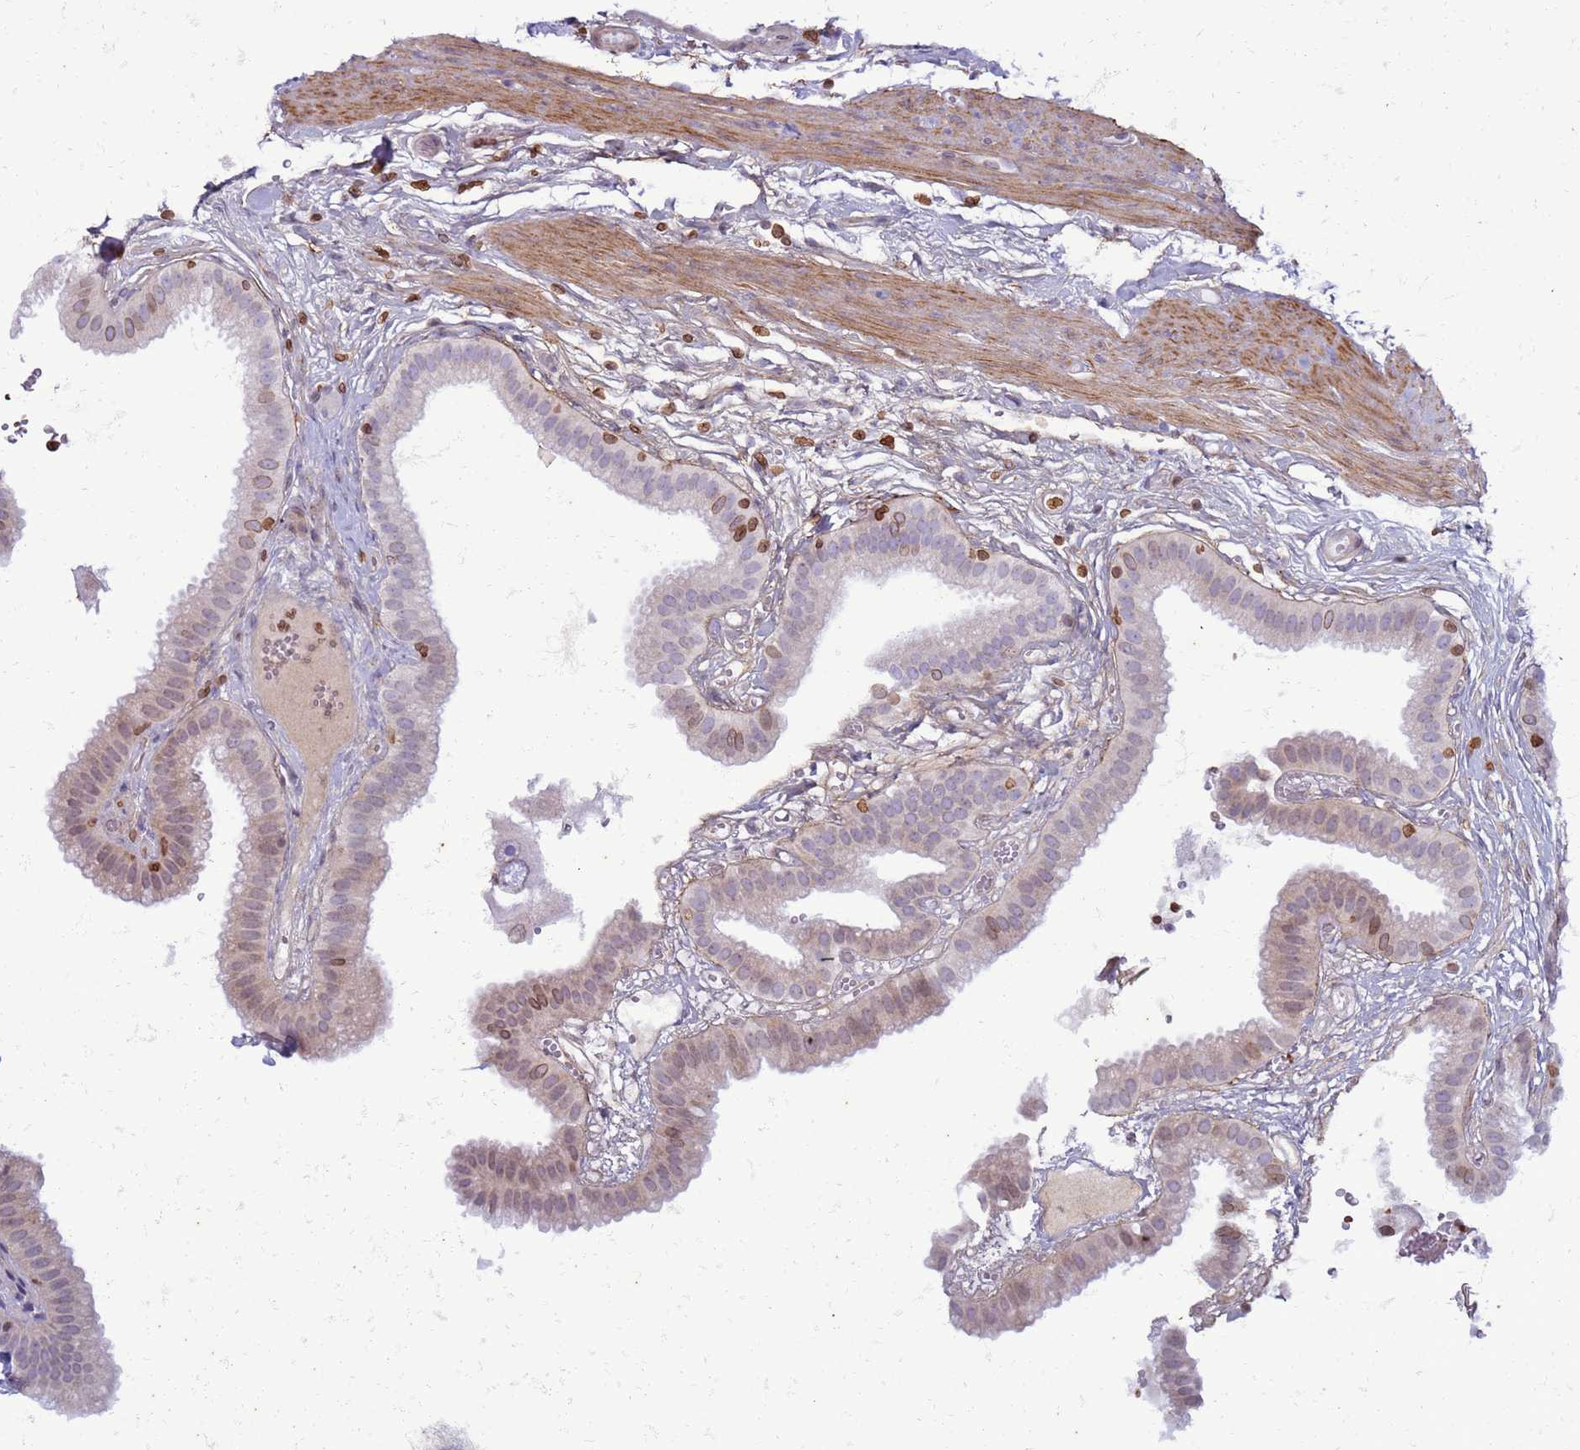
{"staining": {"intensity": "moderate", "quantity": "<25%", "location": "cytoplasmic/membranous,nuclear"}, "tissue": "gallbladder", "cell_type": "Glandular cells", "image_type": "normal", "snomed": [{"axis": "morphology", "description": "Normal tissue, NOS"}, {"axis": "topography", "description": "Gallbladder"}], "caption": "This is an image of IHC staining of benign gallbladder, which shows moderate staining in the cytoplasmic/membranous,nuclear of glandular cells.", "gene": "METTL25B", "patient": {"sex": "female", "age": 61}}